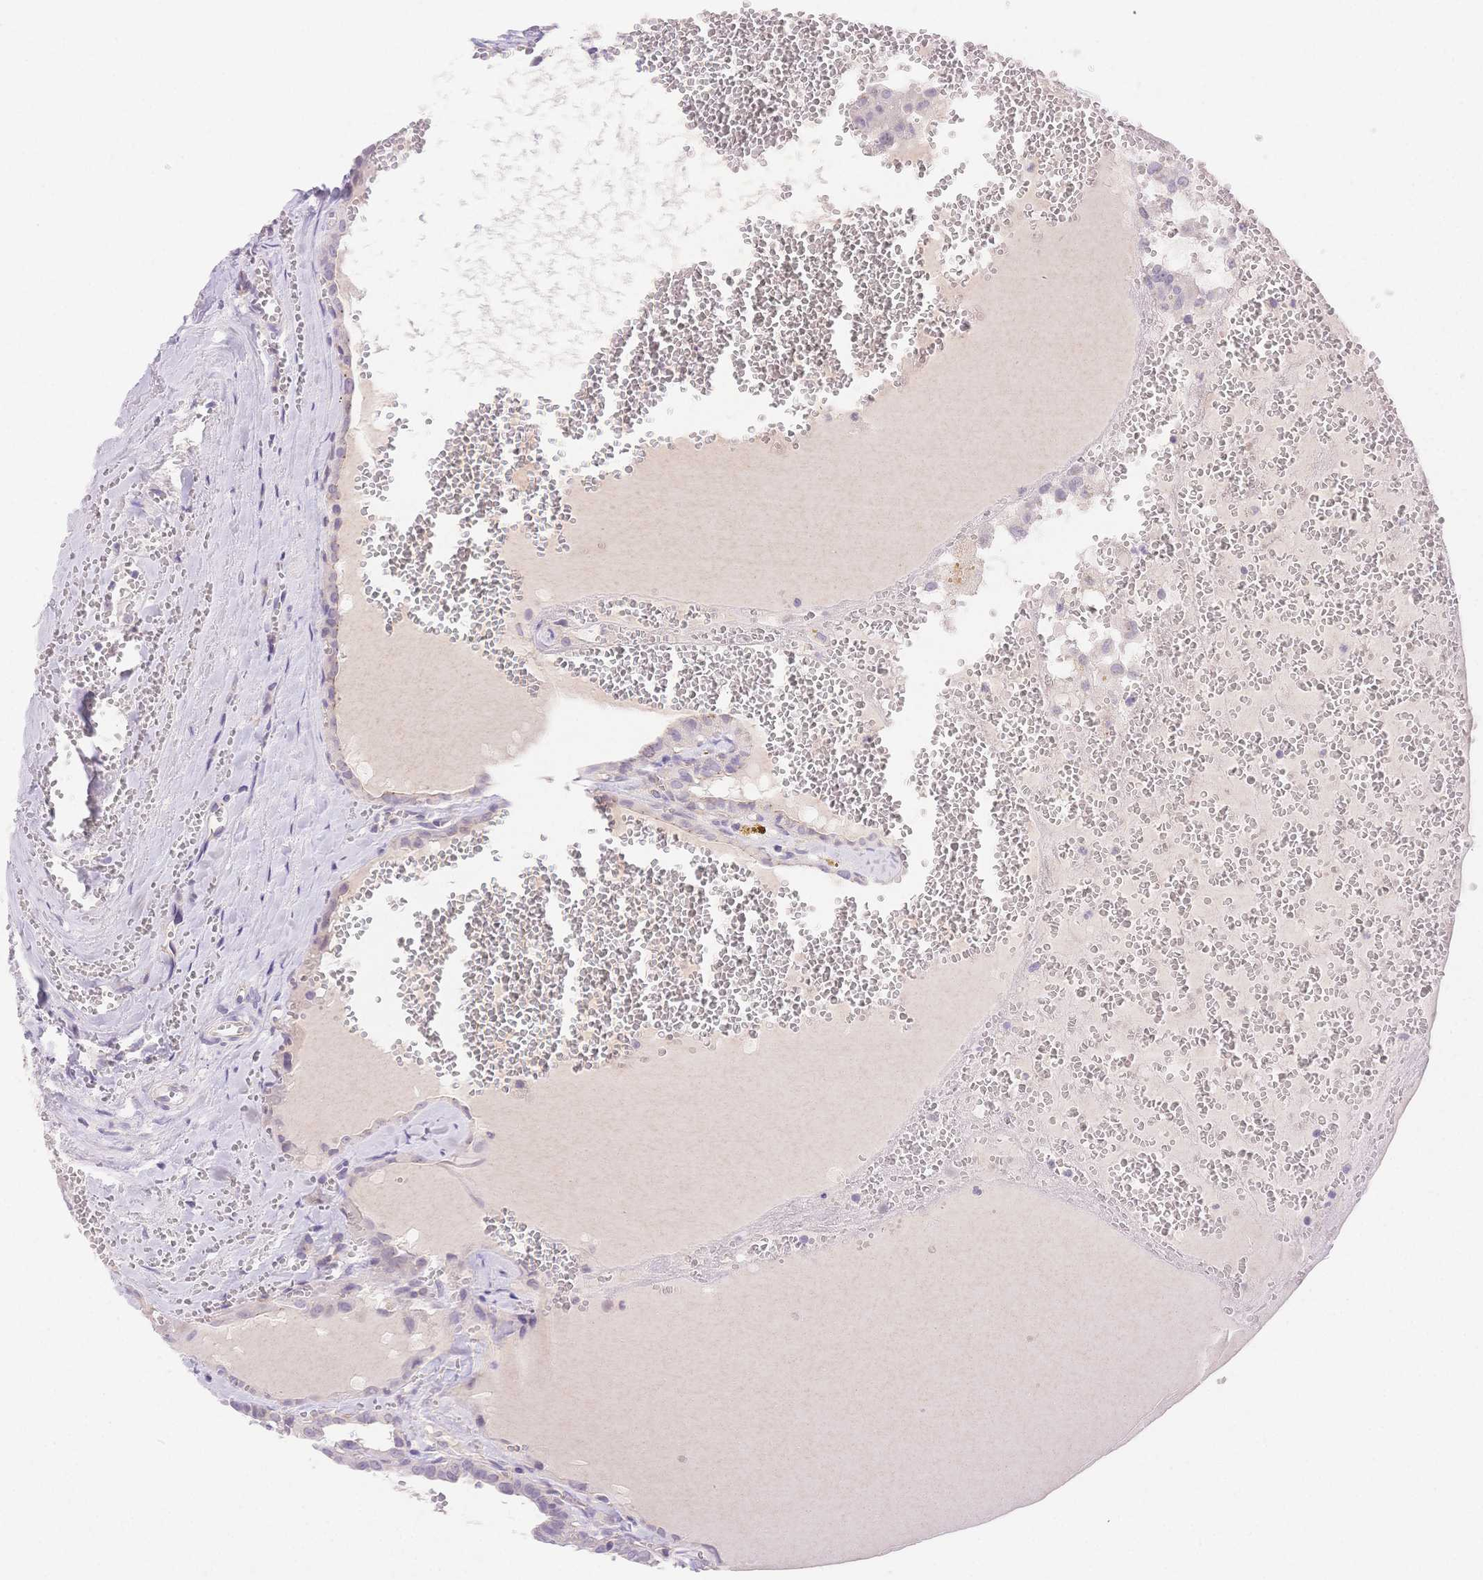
{"staining": {"intensity": "negative", "quantity": "none", "location": "none"}, "tissue": "thyroid cancer", "cell_type": "Tumor cells", "image_type": "cancer", "snomed": [{"axis": "morphology", "description": "Papillary adenocarcinoma, NOS"}, {"axis": "topography", "description": "Thyroid gland"}], "caption": "Human thyroid cancer (papillary adenocarcinoma) stained for a protein using IHC demonstrates no expression in tumor cells.", "gene": "MYOM1", "patient": {"sex": "female", "age": 21}}